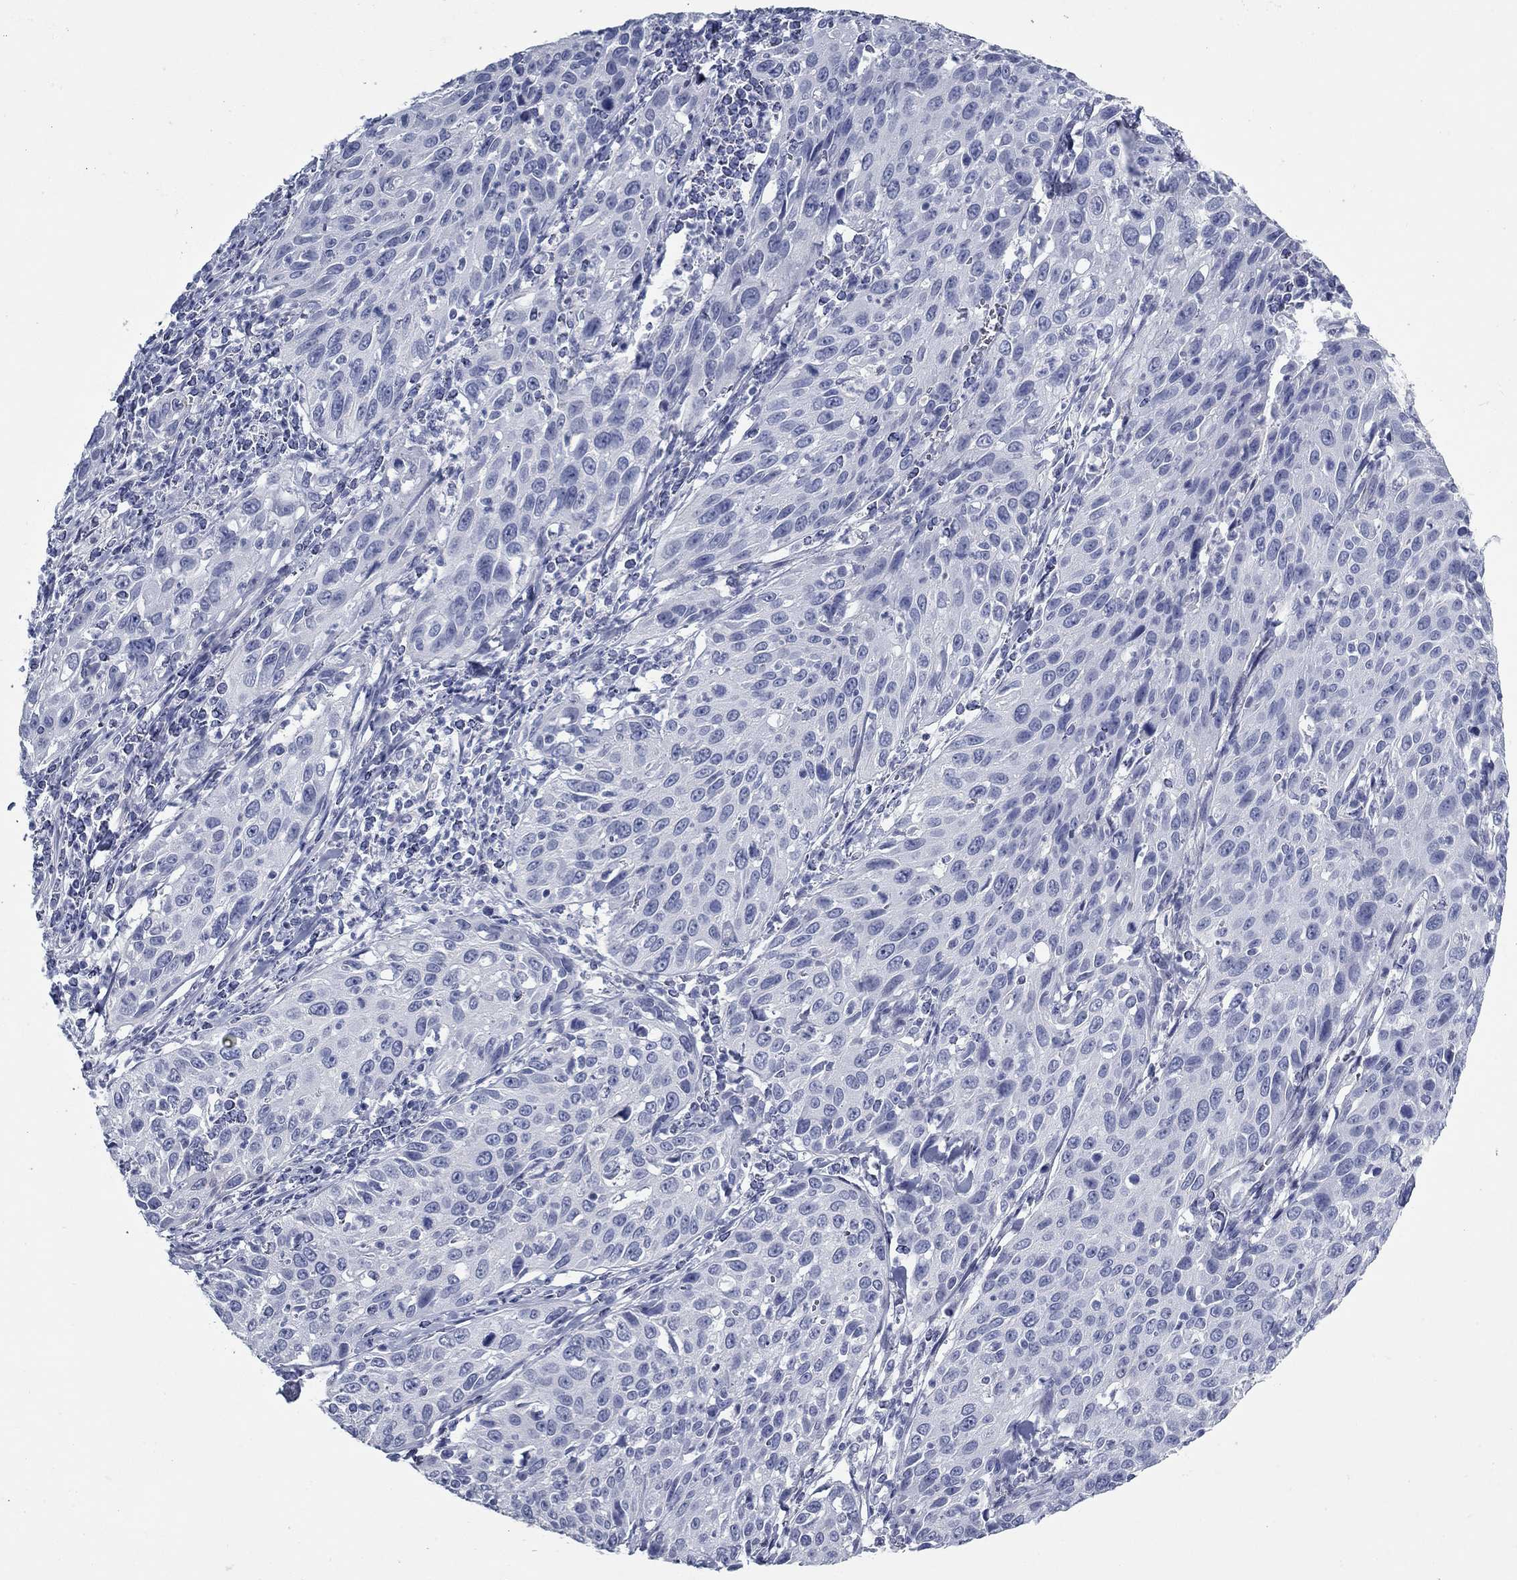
{"staining": {"intensity": "negative", "quantity": "none", "location": "none"}, "tissue": "cervical cancer", "cell_type": "Tumor cells", "image_type": "cancer", "snomed": [{"axis": "morphology", "description": "Squamous cell carcinoma, NOS"}, {"axis": "topography", "description": "Cervix"}], "caption": "High power microscopy micrograph of an immunohistochemistry image of squamous cell carcinoma (cervical), revealing no significant expression in tumor cells. (DAB immunohistochemistry (IHC) with hematoxylin counter stain).", "gene": "KIRREL2", "patient": {"sex": "female", "age": 26}}